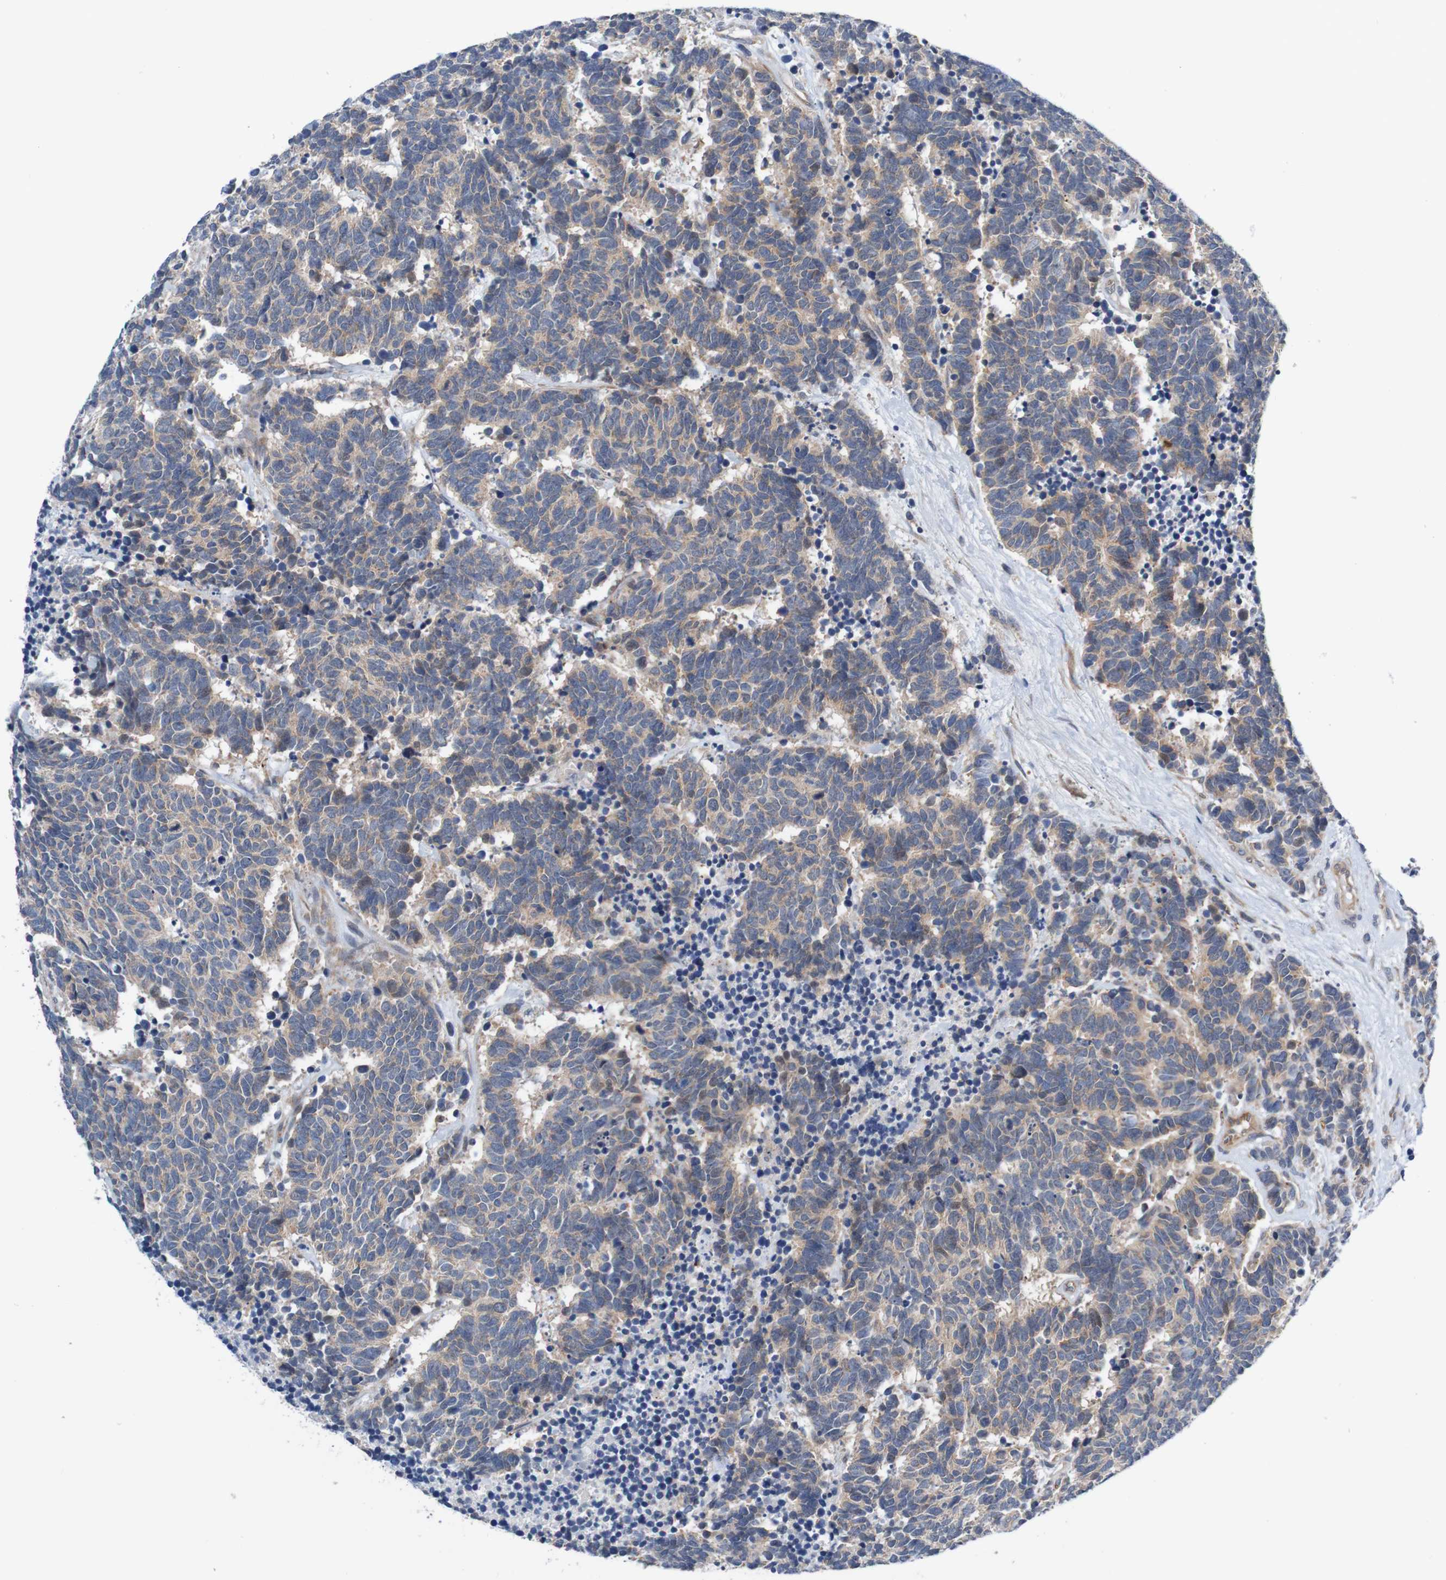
{"staining": {"intensity": "weak", "quantity": ">75%", "location": "cytoplasmic/membranous"}, "tissue": "carcinoid", "cell_type": "Tumor cells", "image_type": "cancer", "snomed": [{"axis": "morphology", "description": "Carcinoma, NOS"}, {"axis": "morphology", "description": "Carcinoid, malignant, NOS"}, {"axis": "topography", "description": "Urinary bladder"}], "caption": "Approximately >75% of tumor cells in human malignant carcinoid show weak cytoplasmic/membranous protein positivity as visualized by brown immunohistochemical staining.", "gene": "CPED1", "patient": {"sex": "male", "age": 57}}